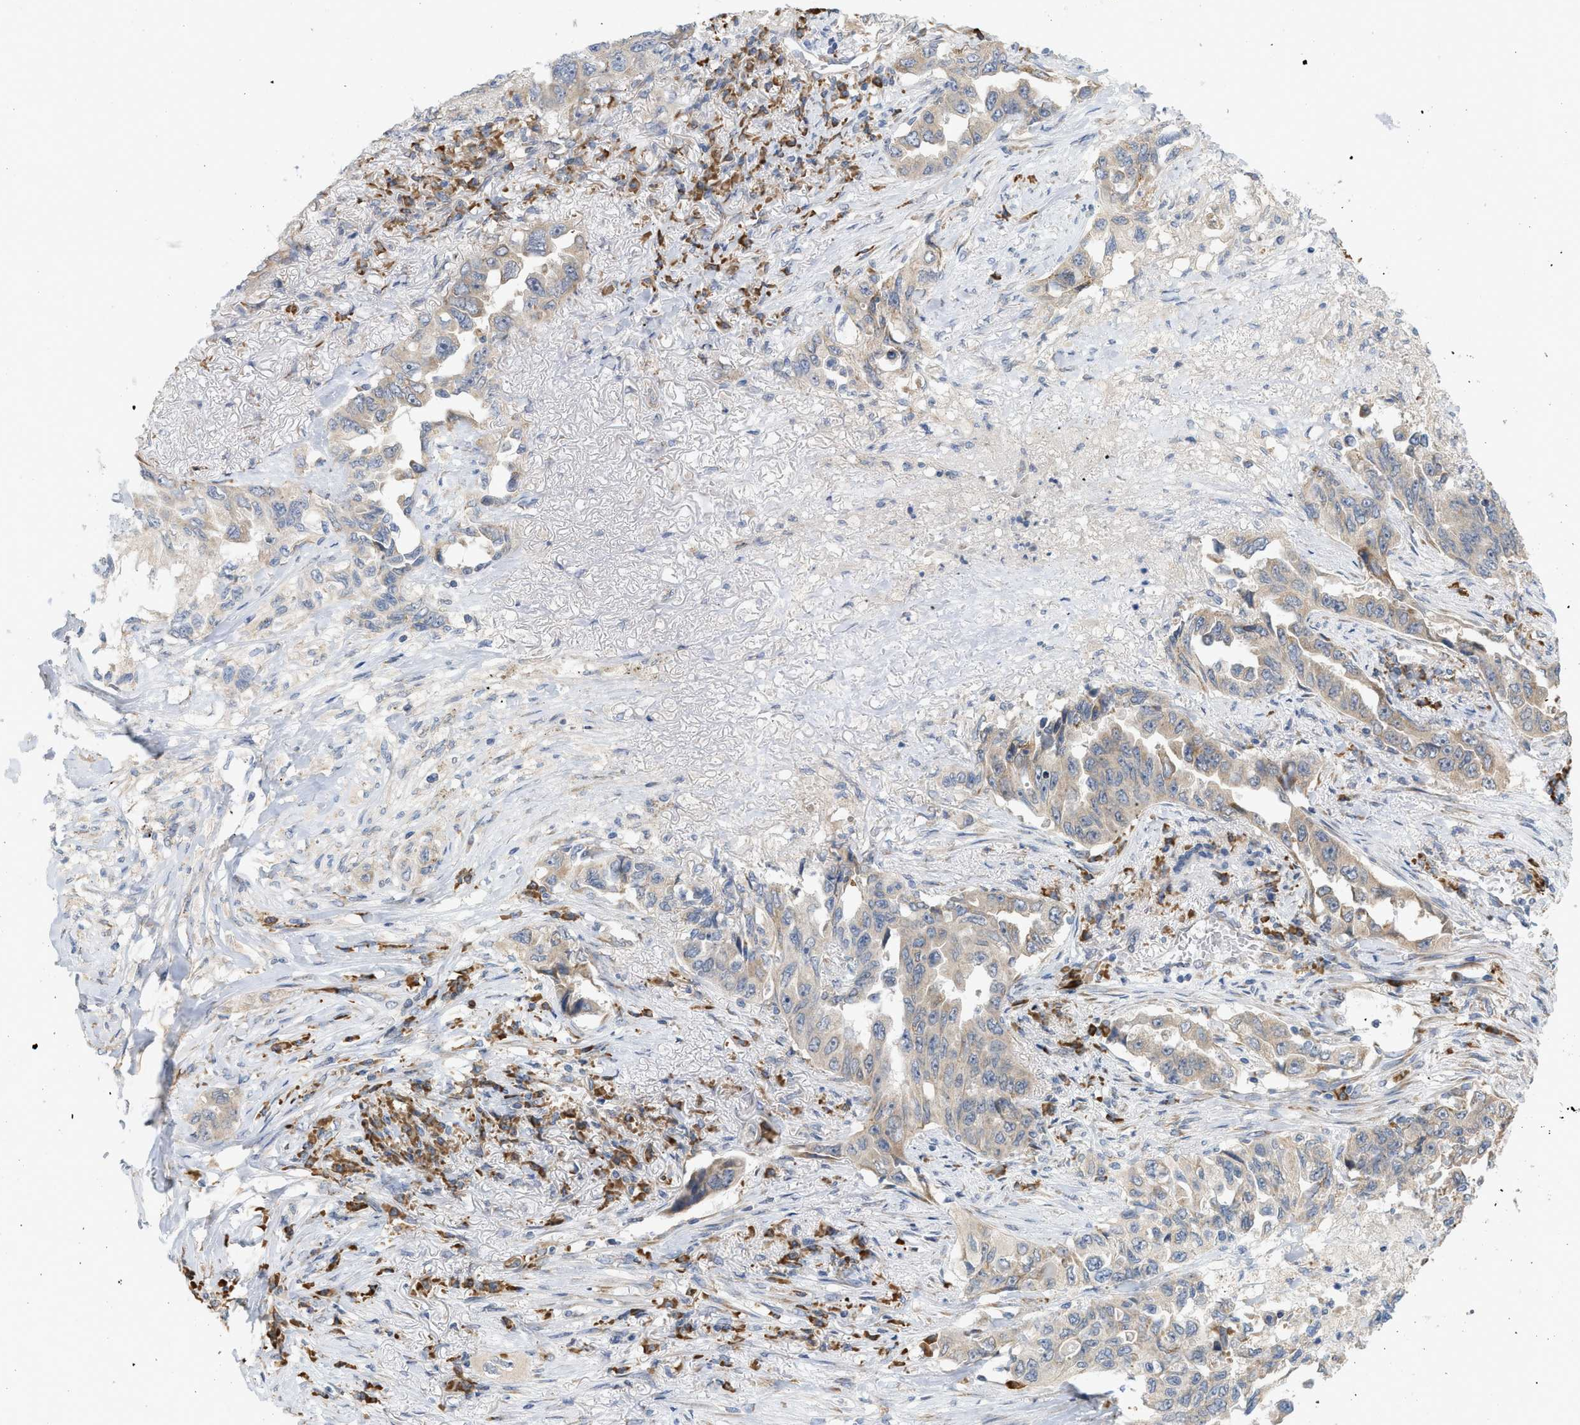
{"staining": {"intensity": "weak", "quantity": ">75%", "location": "cytoplasmic/membranous"}, "tissue": "lung cancer", "cell_type": "Tumor cells", "image_type": "cancer", "snomed": [{"axis": "morphology", "description": "Adenocarcinoma, NOS"}, {"axis": "topography", "description": "Lung"}], "caption": "Immunohistochemical staining of human lung cancer (adenocarcinoma) reveals low levels of weak cytoplasmic/membranous protein positivity in about >75% of tumor cells.", "gene": "SVOP", "patient": {"sex": "female", "age": 51}}